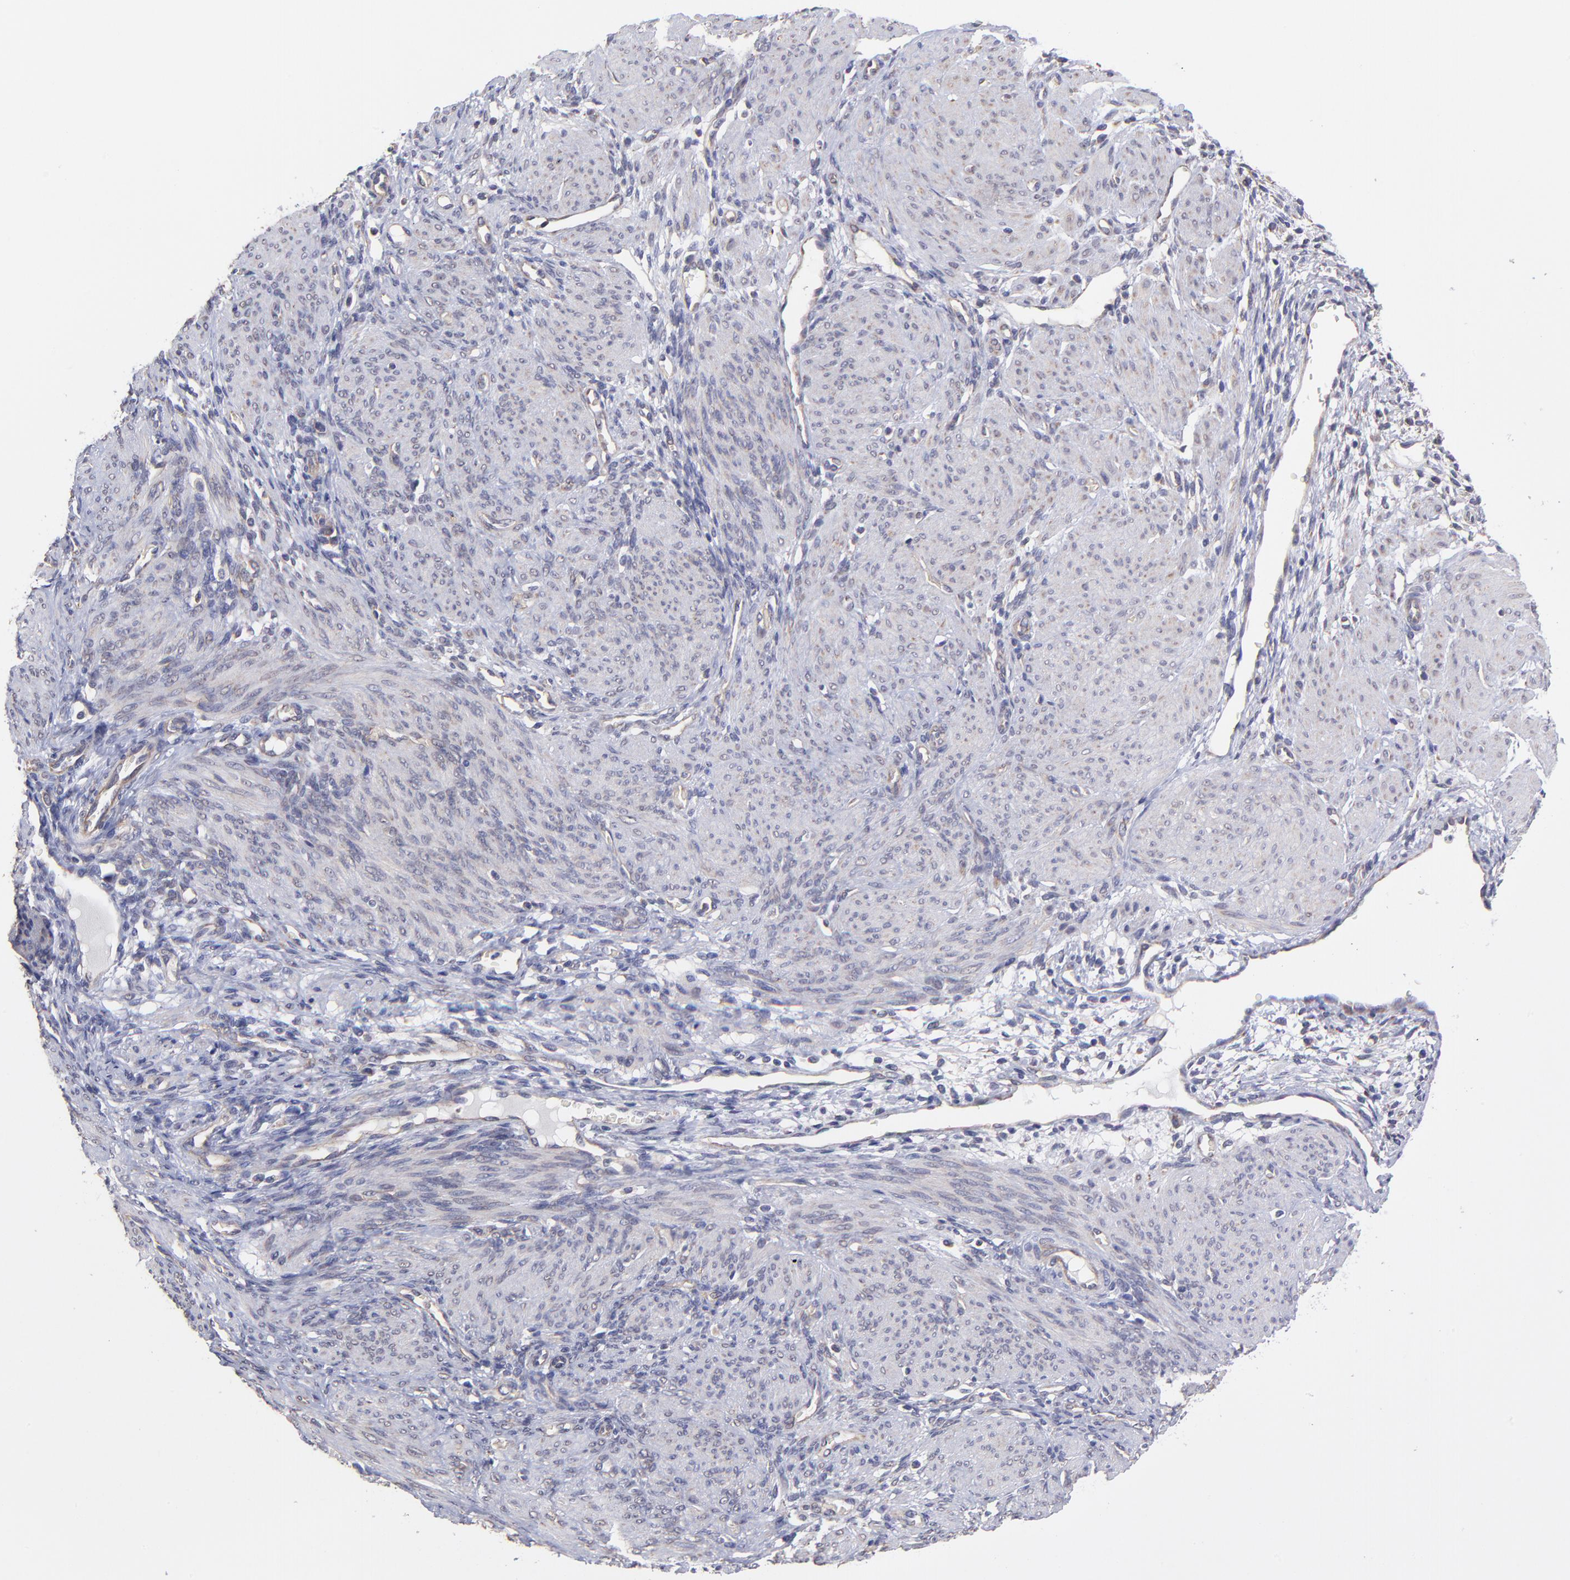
{"staining": {"intensity": "weak", "quantity": "25%-75%", "location": "cytoplasmic/membranous"}, "tissue": "endometrium", "cell_type": "Cells in endometrial stroma", "image_type": "normal", "snomed": [{"axis": "morphology", "description": "Normal tissue, NOS"}, {"axis": "topography", "description": "Endometrium"}], "caption": "Immunohistochemical staining of unremarkable human endometrium displays 25%-75% levels of weak cytoplasmic/membranous protein expression in about 25%-75% of cells in endometrial stroma. The staining was performed using DAB (3,3'-diaminobenzidine), with brown indicating positive protein expression. Nuclei are stained blue with hematoxylin.", "gene": "UBE2H", "patient": {"sex": "female", "age": 72}}